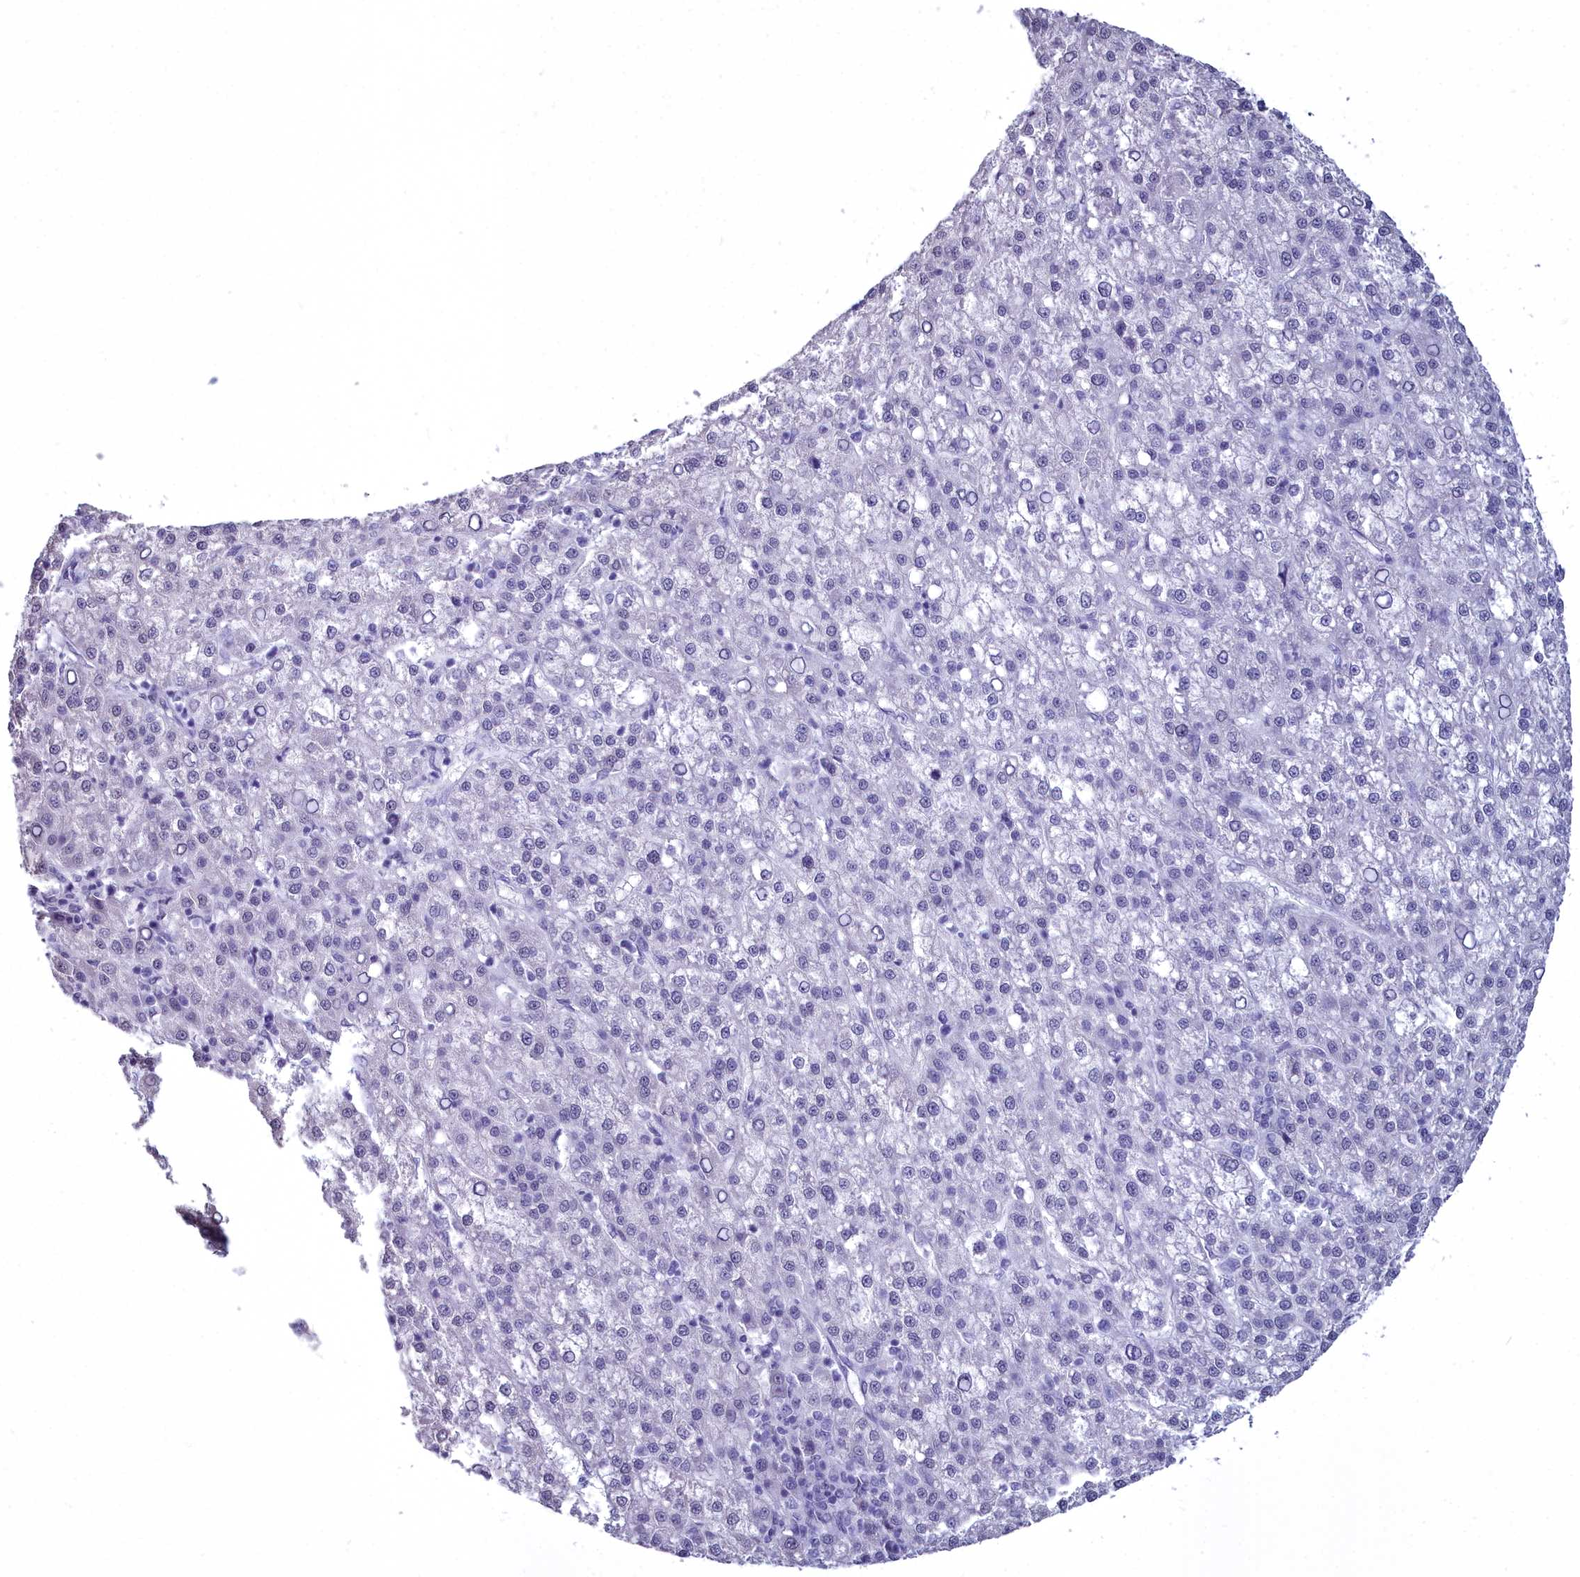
{"staining": {"intensity": "negative", "quantity": "none", "location": "none"}, "tissue": "liver cancer", "cell_type": "Tumor cells", "image_type": "cancer", "snomed": [{"axis": "morphology", "description": "Carcinoma, Hepatocellular, NOS"}, {"axis": "topography", "description": "Liver"}], "caption": "This is an immunohistochemistry image of human hepatocellular carcinoma (liver). There is no expression in tumor cells.", "gene": "MAP6", "patient": {"sex": "female", "age": 58}}